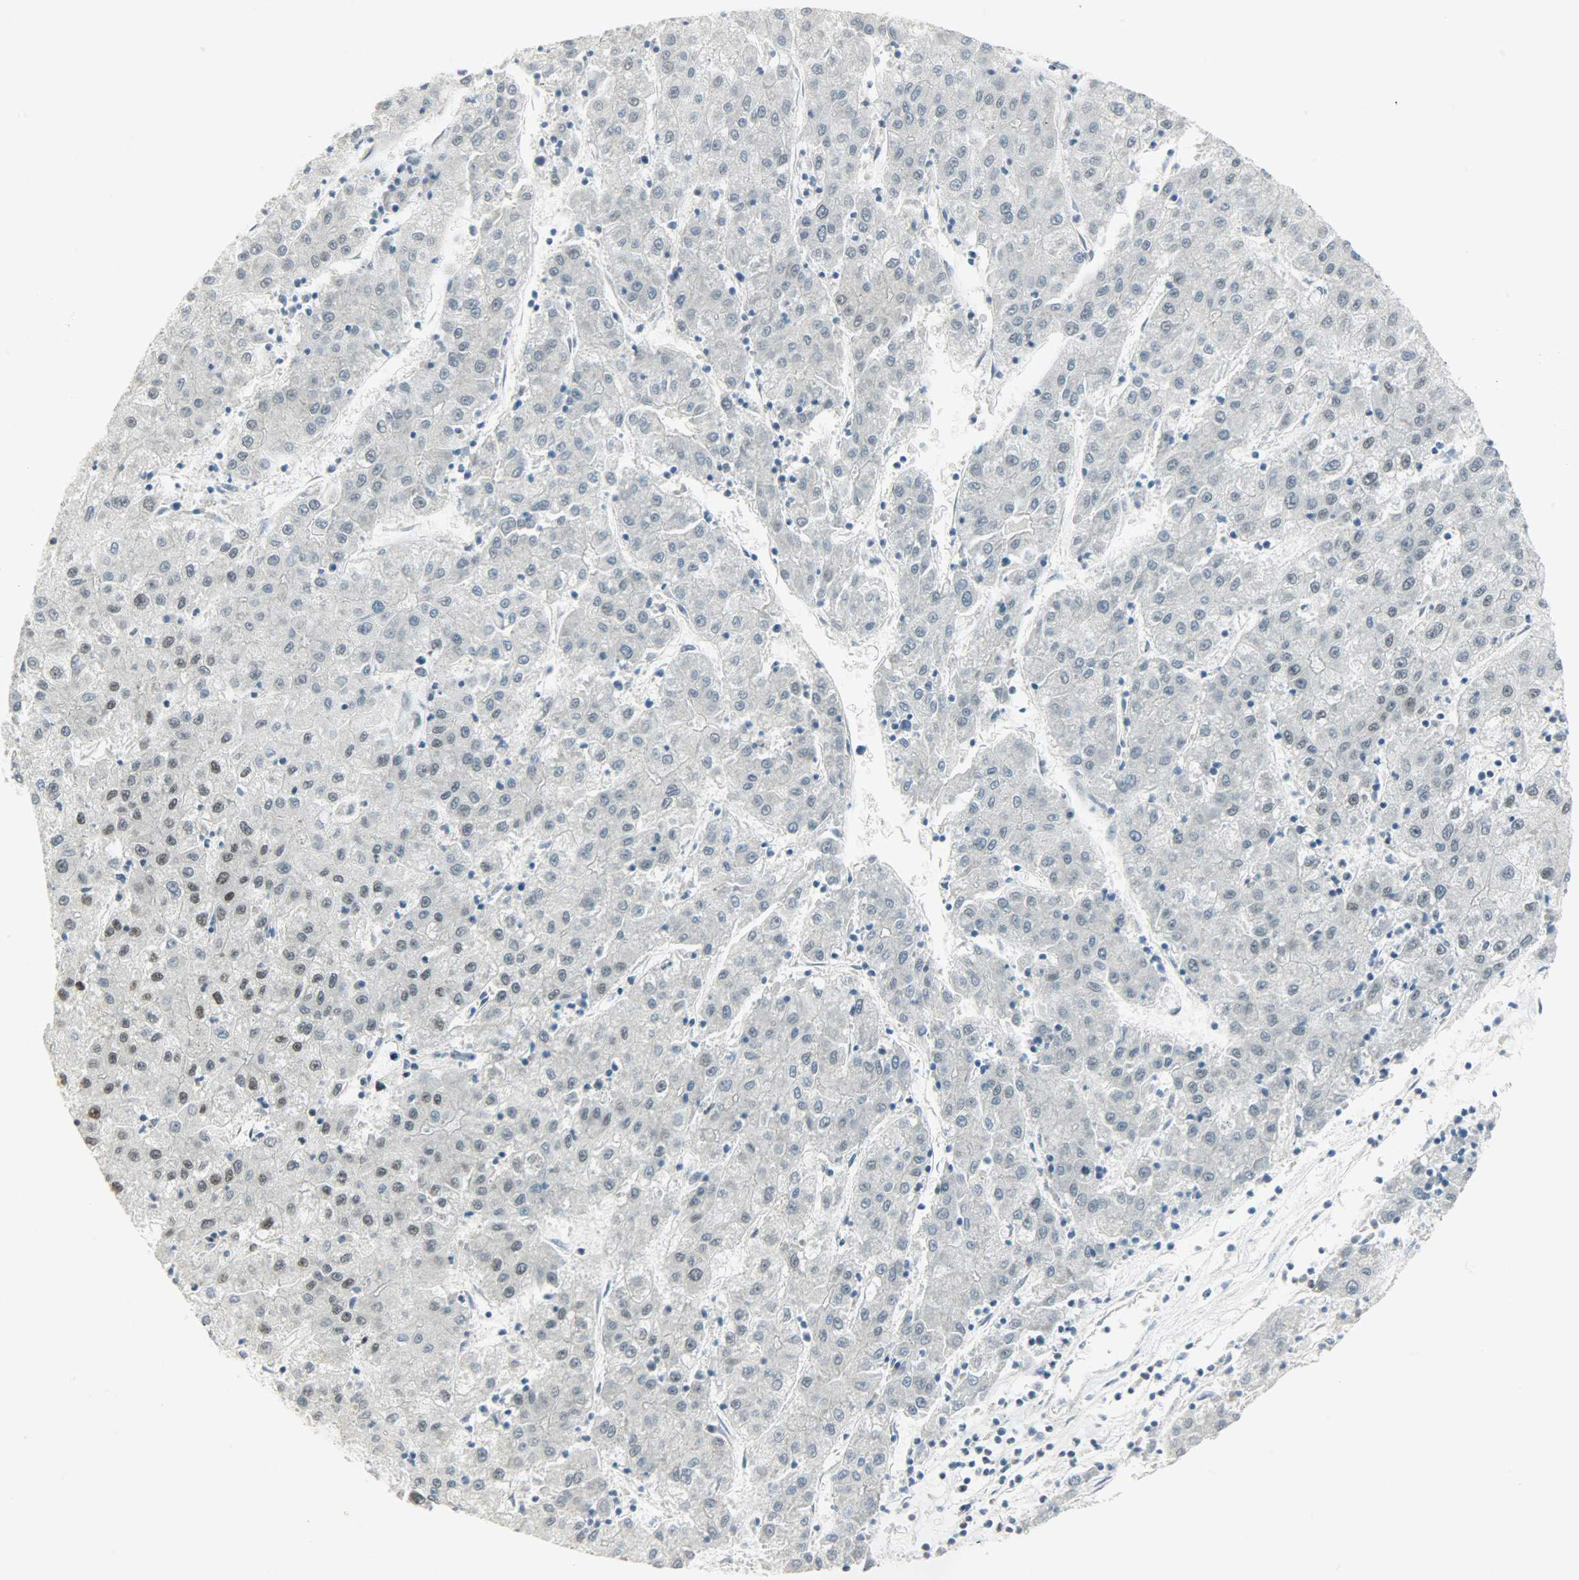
{"staining": {"intensity": "moderate", "quantity": "25%-75%", "location": "nuclear"}, "tissue": "liver cancer", "cell_type": "Tumor cells", "image_type": "cancer", "snomed": [{"axis": "morphology", "description": "Carcinoma, Hepatocellular, NOS"}, {"axis": "topography", "description": "Liver"}], "caption": "Hepatocellular carcinoma (liver) was stained to show a protein in brown. There is medium levels of moderate nuclear expression in approximately 25%-75% of tumor cells.", "gene": "SUGP1", "patient": {"sex": "male", "age": 72}}